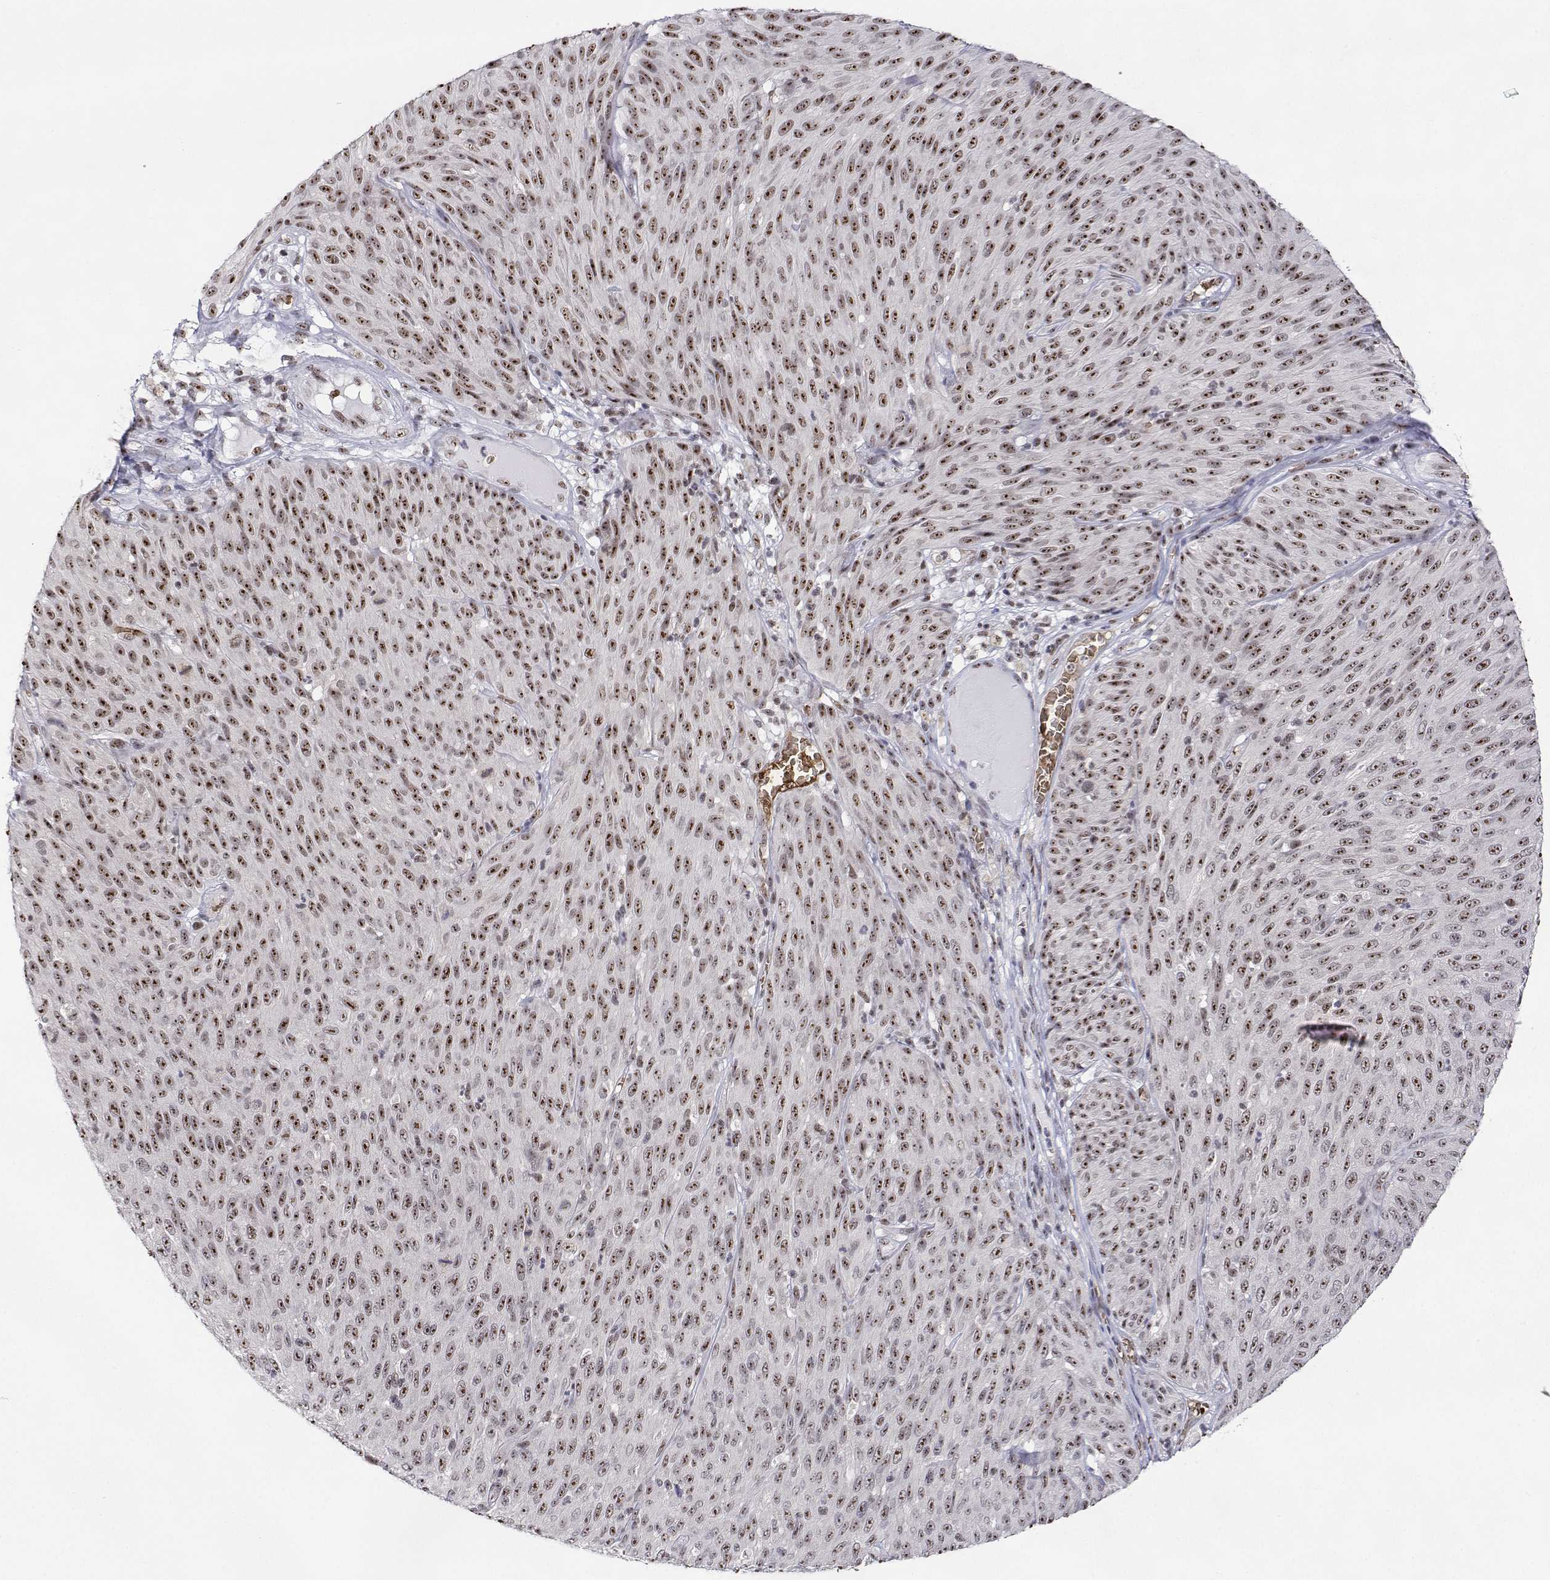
{"staining": {"intensity": "moderate", "quantity": ">75%", "location": "nuclear"}, "tissue": "melanoma", "cell_type": "Tumor cells", "image_type": "cancer", "snomed": [{"axis": "morphology", "description": "Malignant melanoma, NOS"}, {"axis": "topography", "description": "Skin"}], "caption": "The photomicrograph reveals immunohistochemical staining of melanoma. There is moderate nuclear expression is identified in approximately >75% of tumor cells.", "gene": "ADAR", "patient": {"sex": "male", "age": 85}}